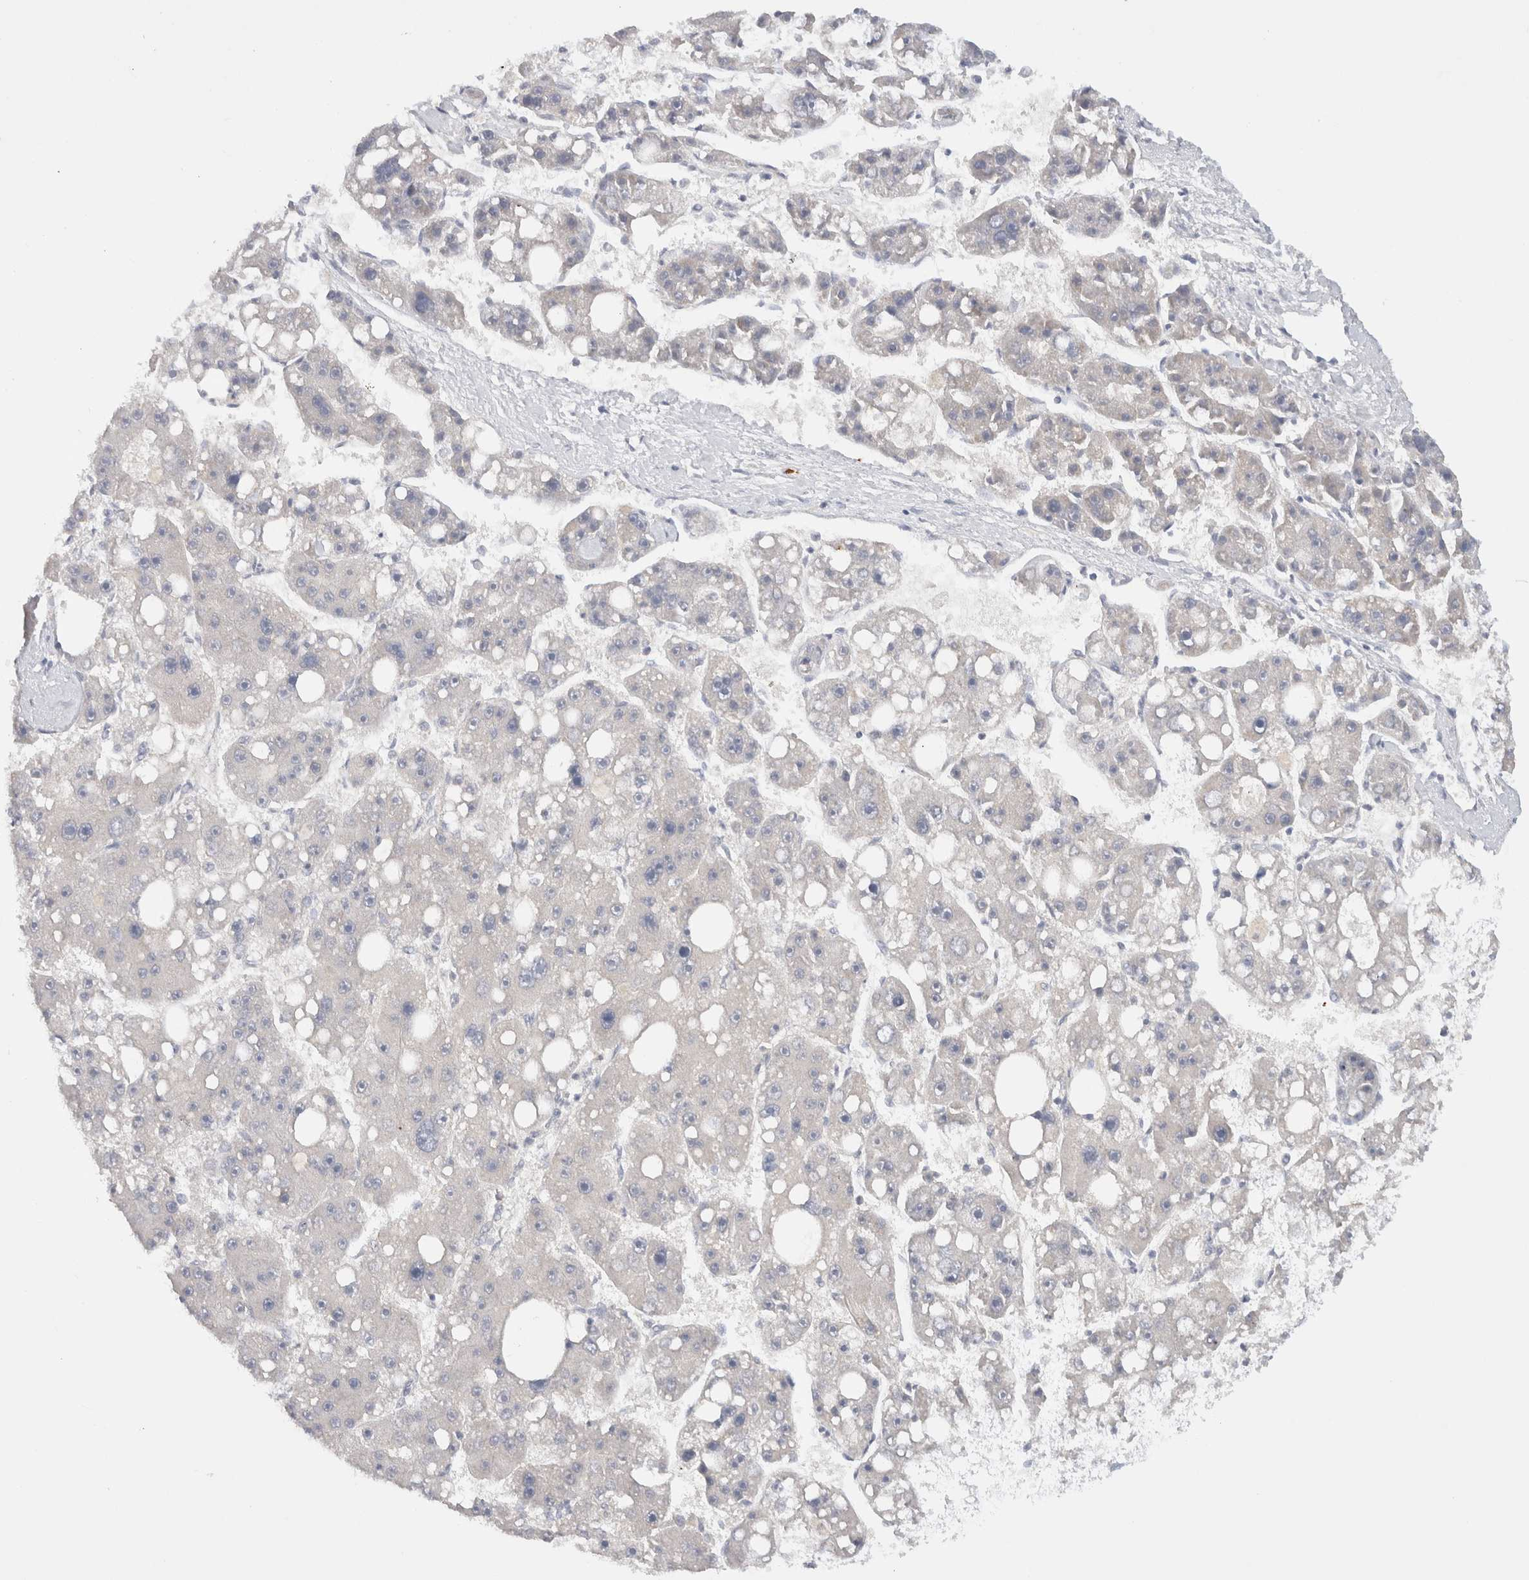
{"staining": {"intensity": "negative", "quantity": "none", "location": "none"}, "tissue": "liver cancer", "cell_type": "Tumor cells", "image_type": "cancer", "snomed": [{"axis": "morphology", "description": "Carcinoma, Hepatocellular, NOS"}, {"axis": "topography", "description": "Liver"}], "caption": "High power microscopy micrograph of an immunohistochemistry (IHC) micrograph of hepatocellular carcinoma (liver), revealing no significant positivity in tumor cells.", "gene": "CHRM4", "patient": {"sex": "female", "age": 61}}